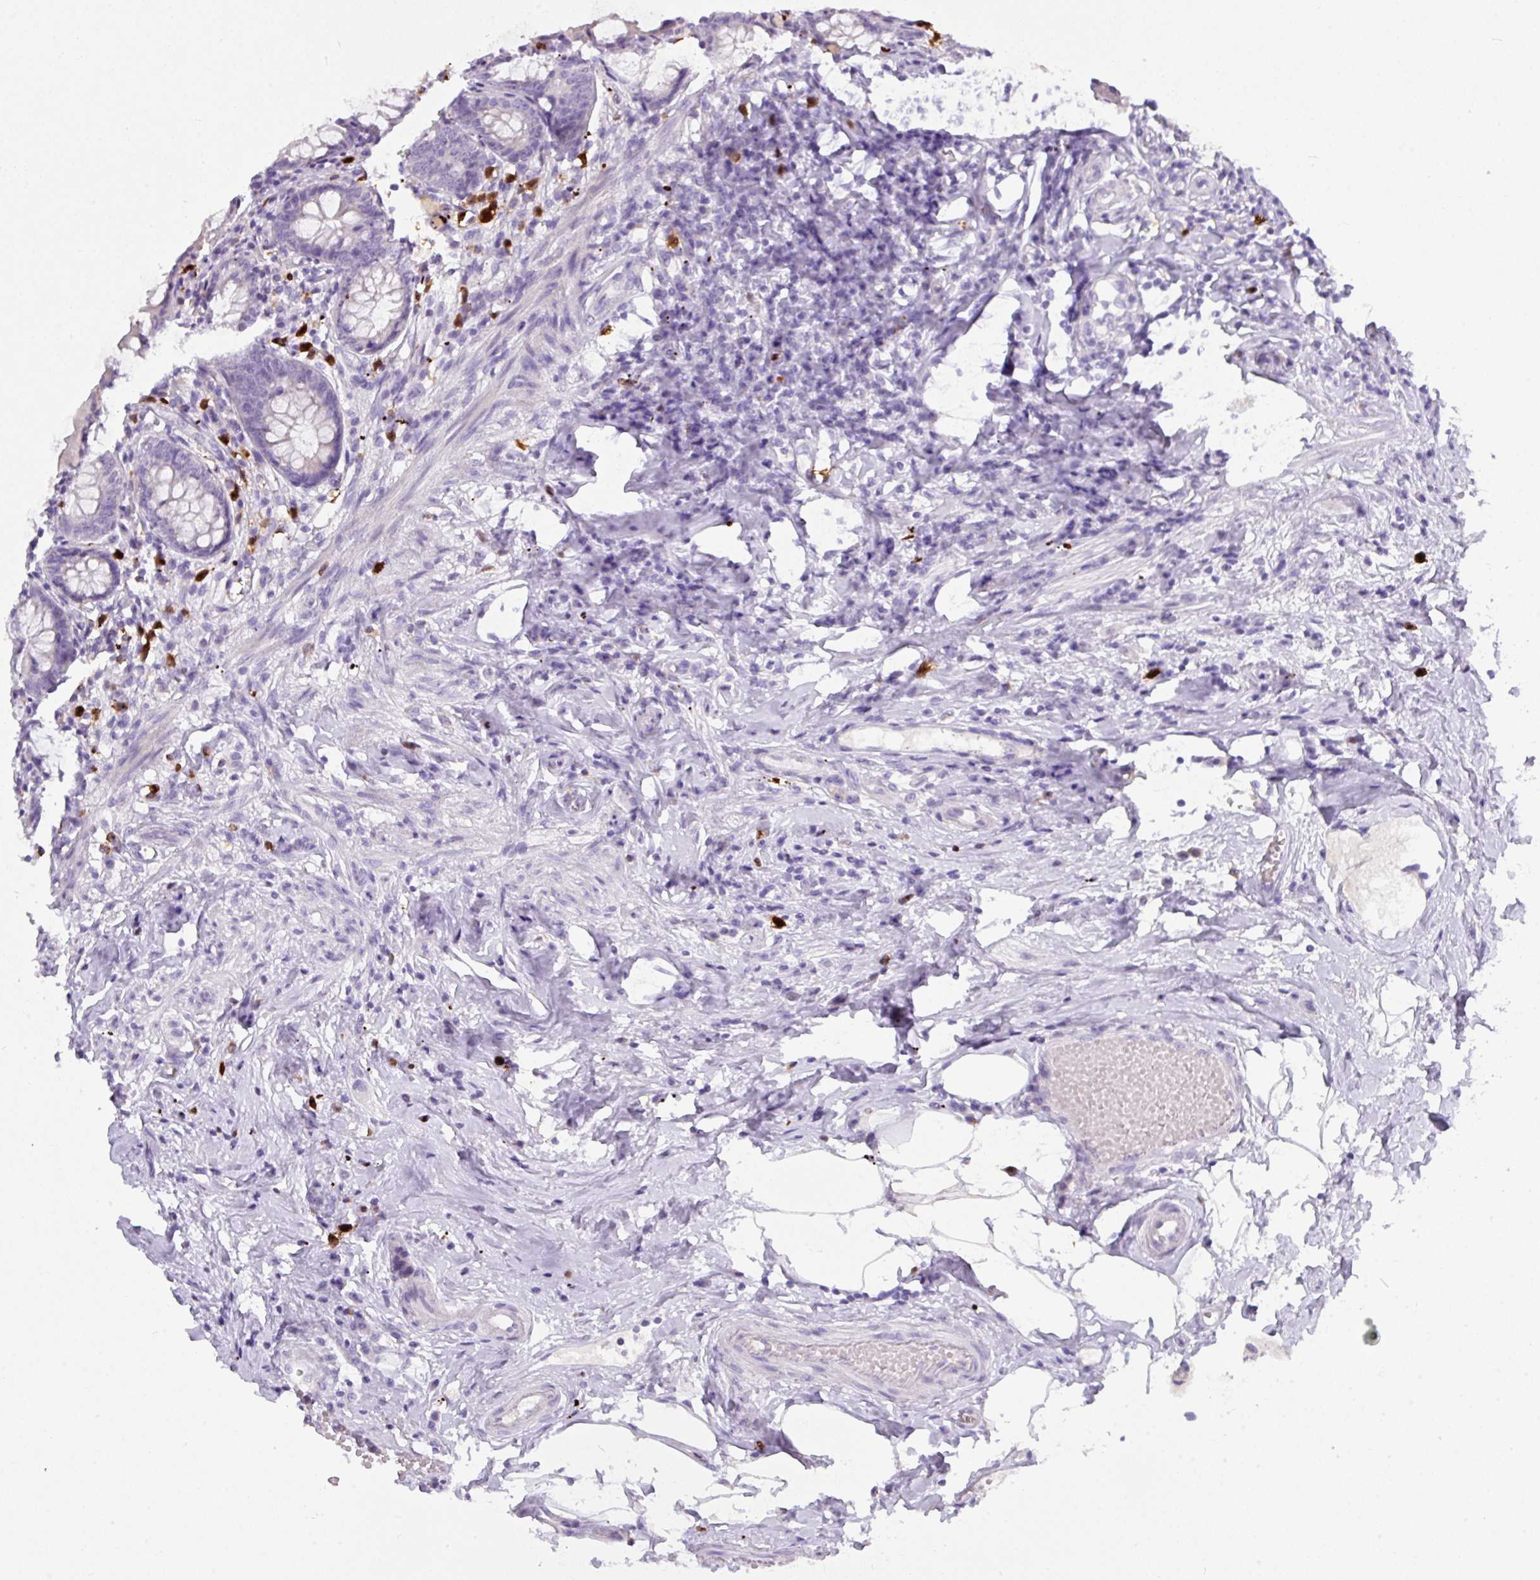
{"staining": {"intensity": "negative", "quantity": "none", "location": "none"}, "tissue": "appendix", "cell_type": "Glandular cells", "image_type": "normal", "snomed": [{"axis": "morphology", "description": "Normal tissue, NOS"}, {"axis": "topography", "description": "Appendix"}], "caption": "Benign appendix was stained to show a protein in brown. There is no significant expression in glandular cells. (Brightfield microscopy of DAB immunohistochemistry at high magnification).", "gene": "MRM2", "patient": {"sex": "female", "age": 54}}